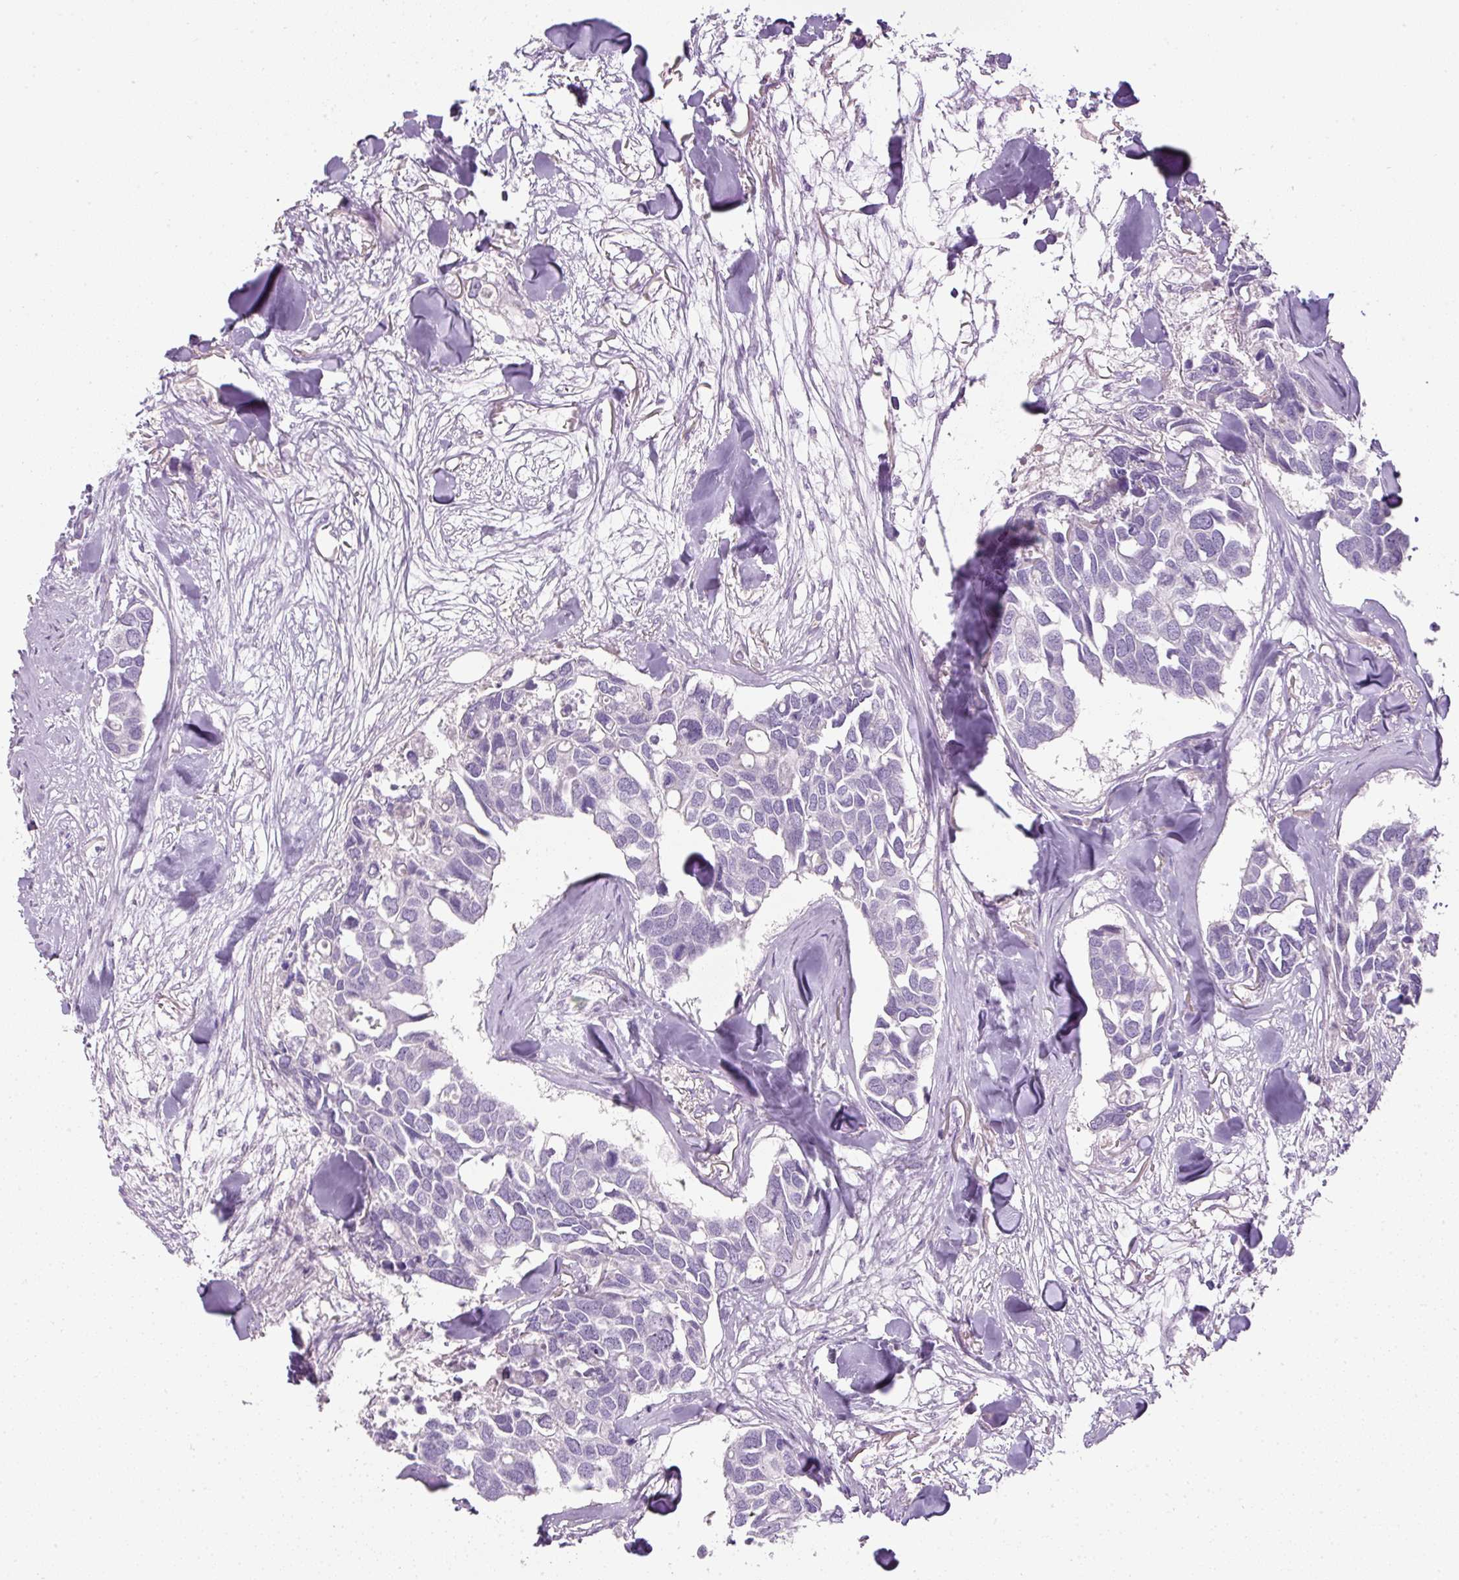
{"staining": {"intensity": "negative", "quantity": "none", "location": "none"}, "tissue": "breast cancer", "cell_type": "Tumor cells", "image_type": "cancer", "snomed": [{"axis": "morphology", "description": "Duct carcinoma"}, {"axis": "topography", "description": "Breast"}], "caption": "IHC image of breast cancer (intraductal carcinoma) stained for a protein (brown), which demonstrates no expression in tumor cells.", "gene": "FGFBP3", "patient": {"sex": "female", "age": 83}}